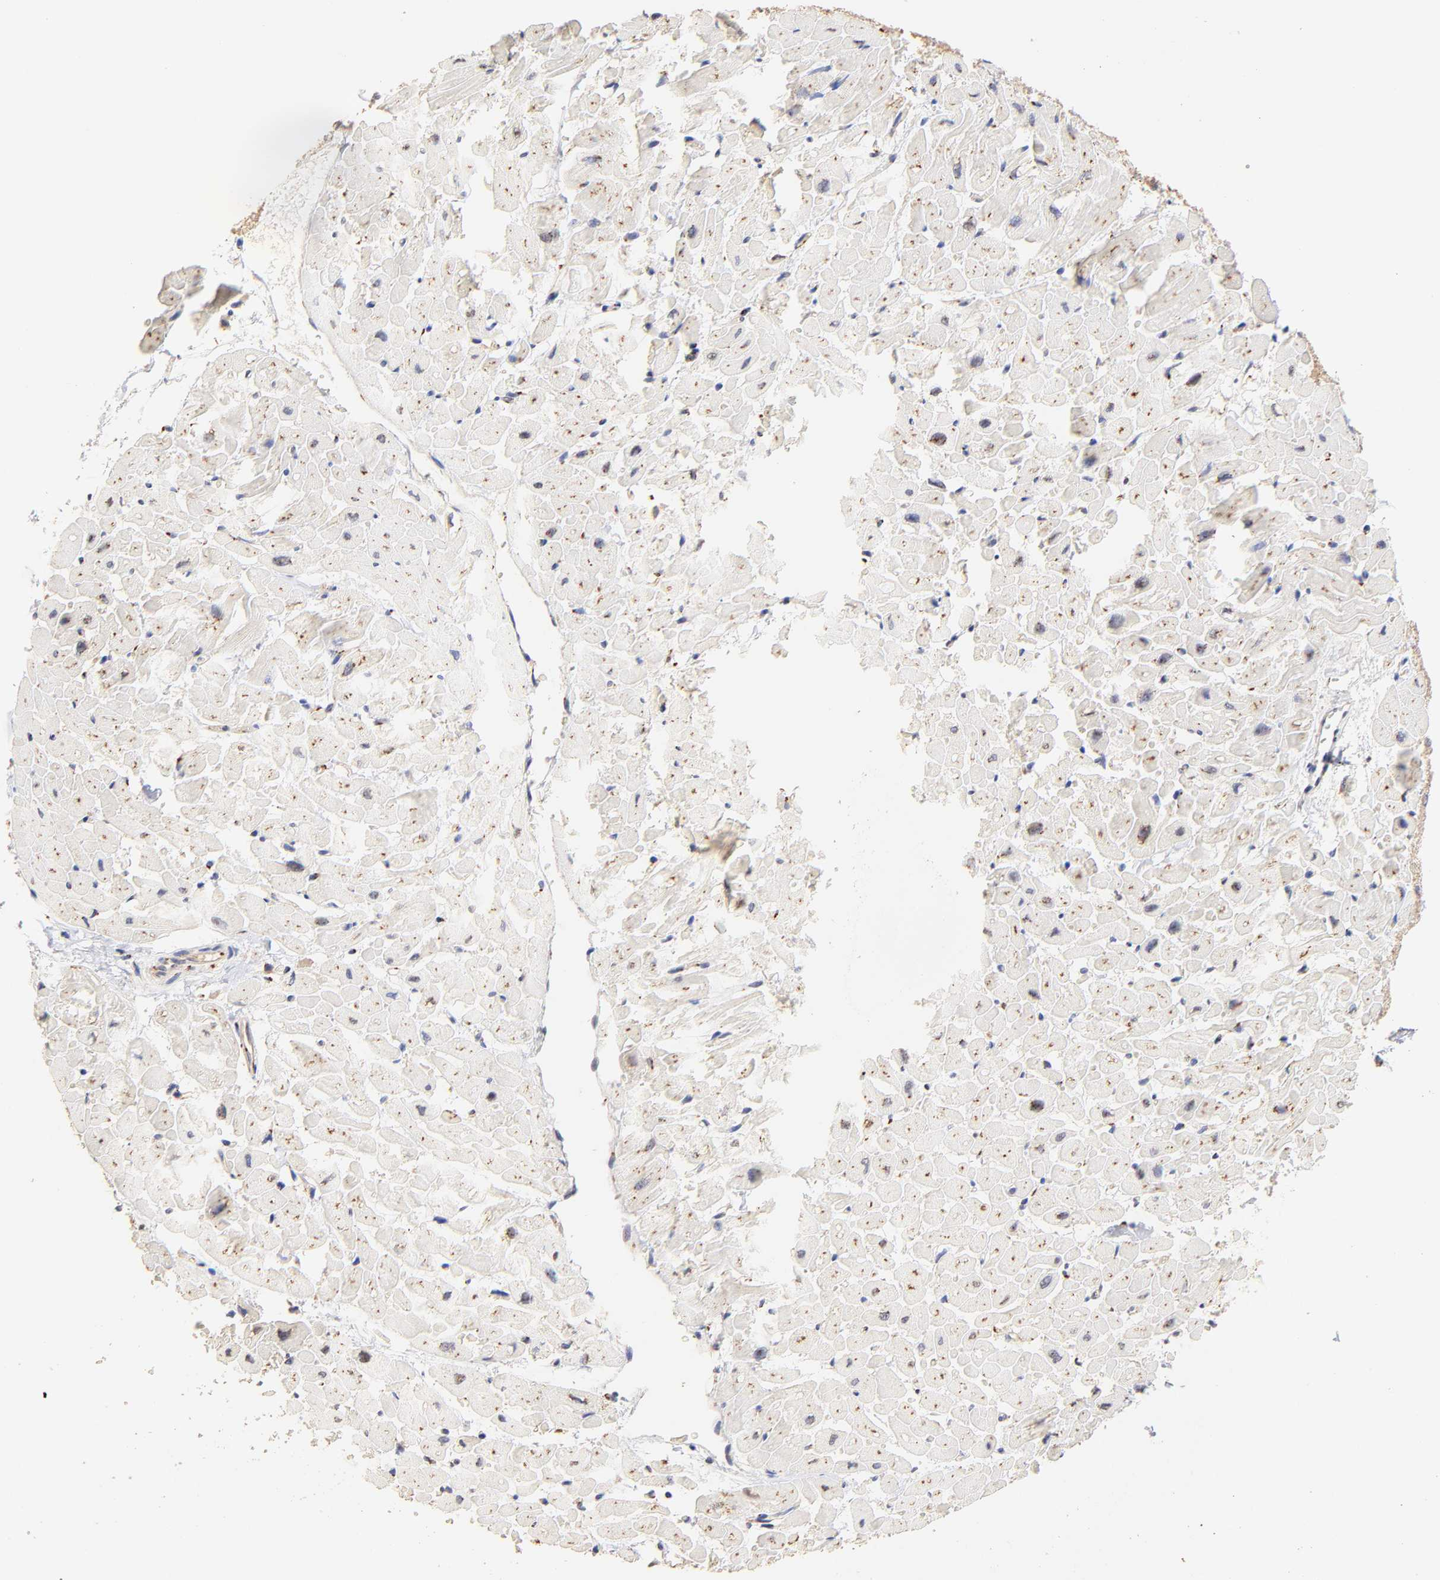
{"staining": {"intensity": "negative", "quantity": "none", "location": "none"}, "tissue": "heart muscle", "cell_type": "Cardiomyocytes", "image_type": "normal", "snomed": [{"axis": "morphology", "description": "Normal tissue, NOS"}, {"axis": "topography", "description": "Heart"}], "caption": "An image of human heart muscle is negative for staining in cardiomyocytes. (DAB (3,3'-diaminobenzidine) IHC visualized using brightfield microscopy, high magnification).", "gene": "FMNL3", "patient": {"sex": "male", "age": 45}}